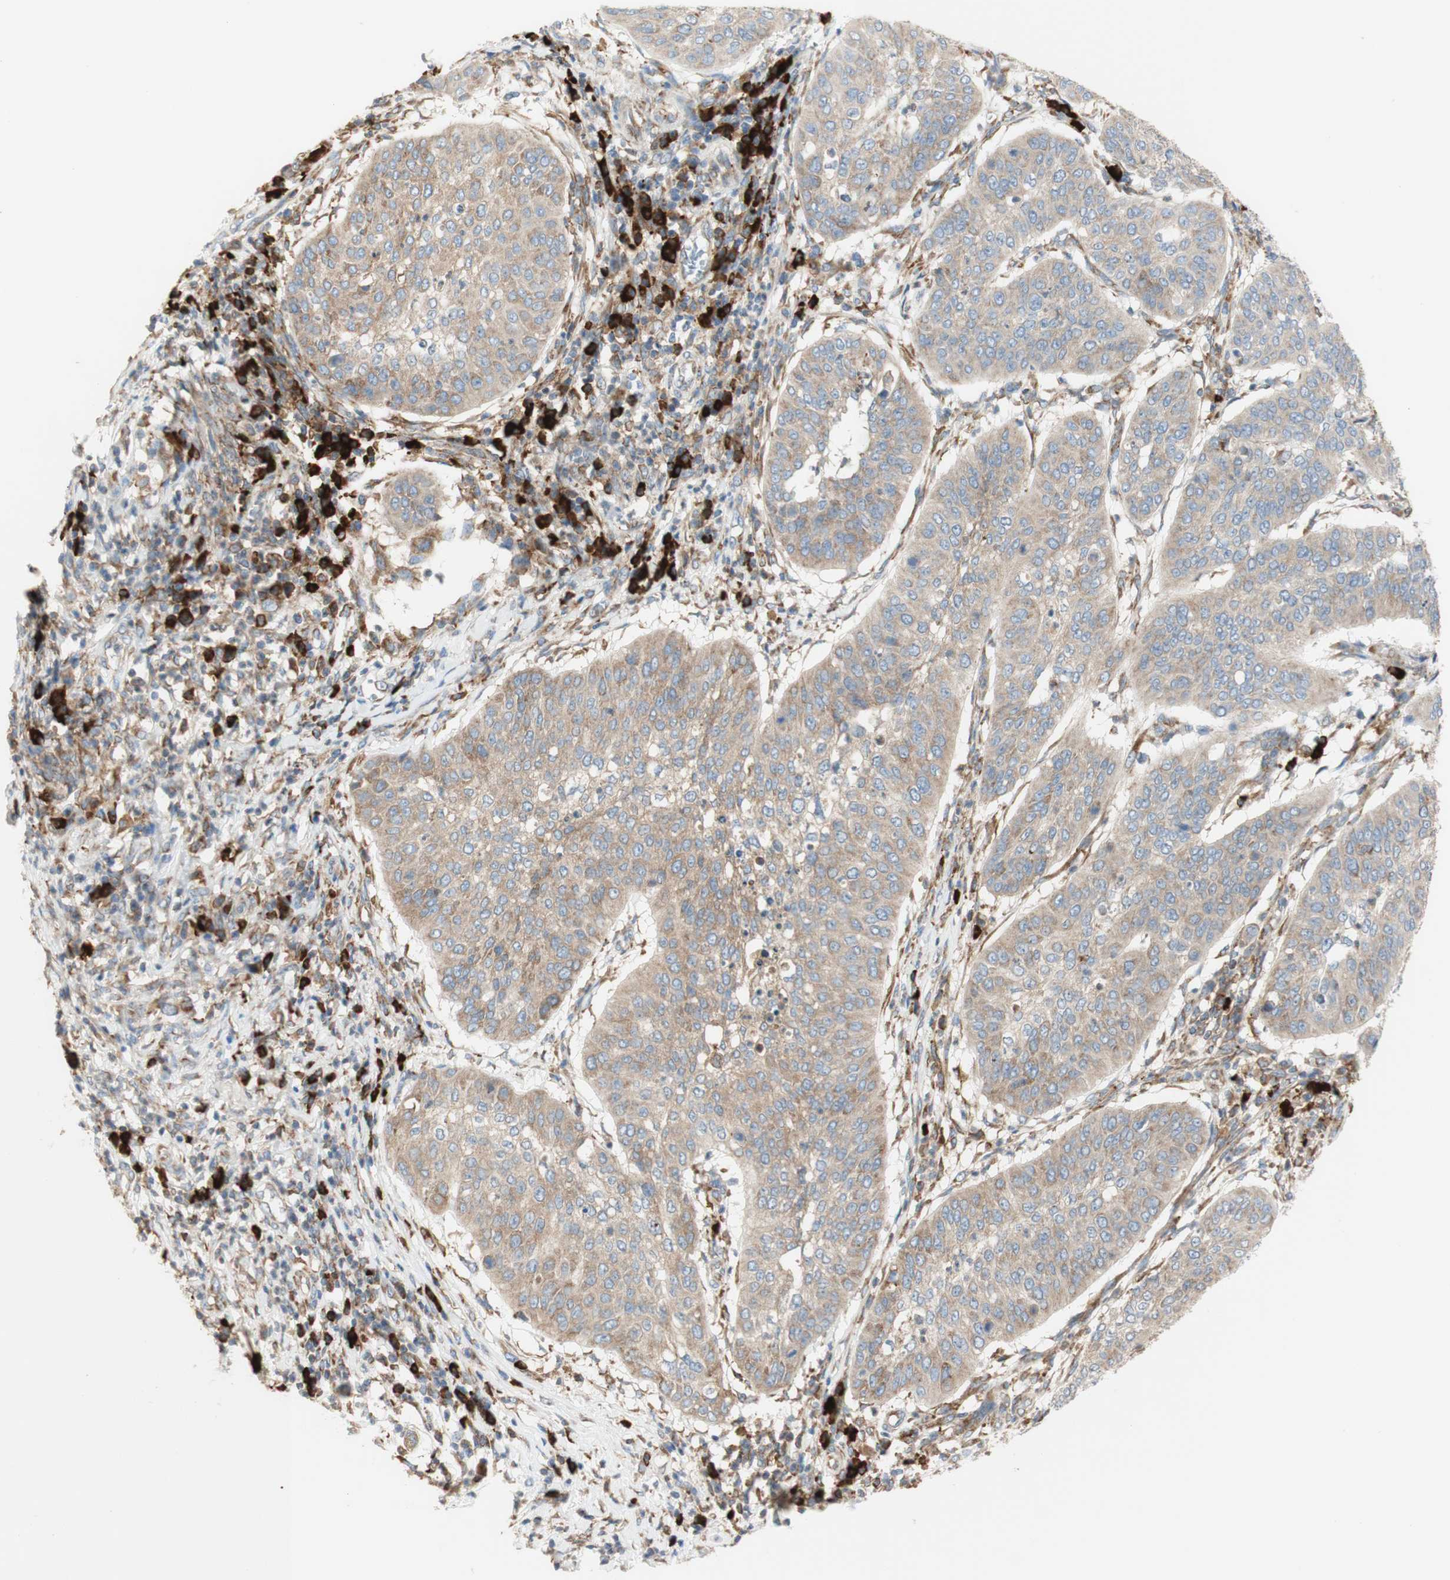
{"staining": {"intensity": "weak", "quantity": ">75%", "location": "cytoplasmic/membranous"}, "tissue": "cervical cancer", "cell_type": "Tumor cells", "image_type": "cancer", "snomed": [{"axis": "morphology", "description": "Normal tissue, NOS"}, {"axis": "morphology", "description": "Squamous cell carcinoma, NOS"}, {"axis": "topography", "description": "Cervix"}], "caption": "Protein expression analysis of human cervical cancer reveals weak cytoplasmic/membranous staining in approximately >75% of tumor cells.", "gene": "MANF", "patient": {"sex": "female", "age": 39}}